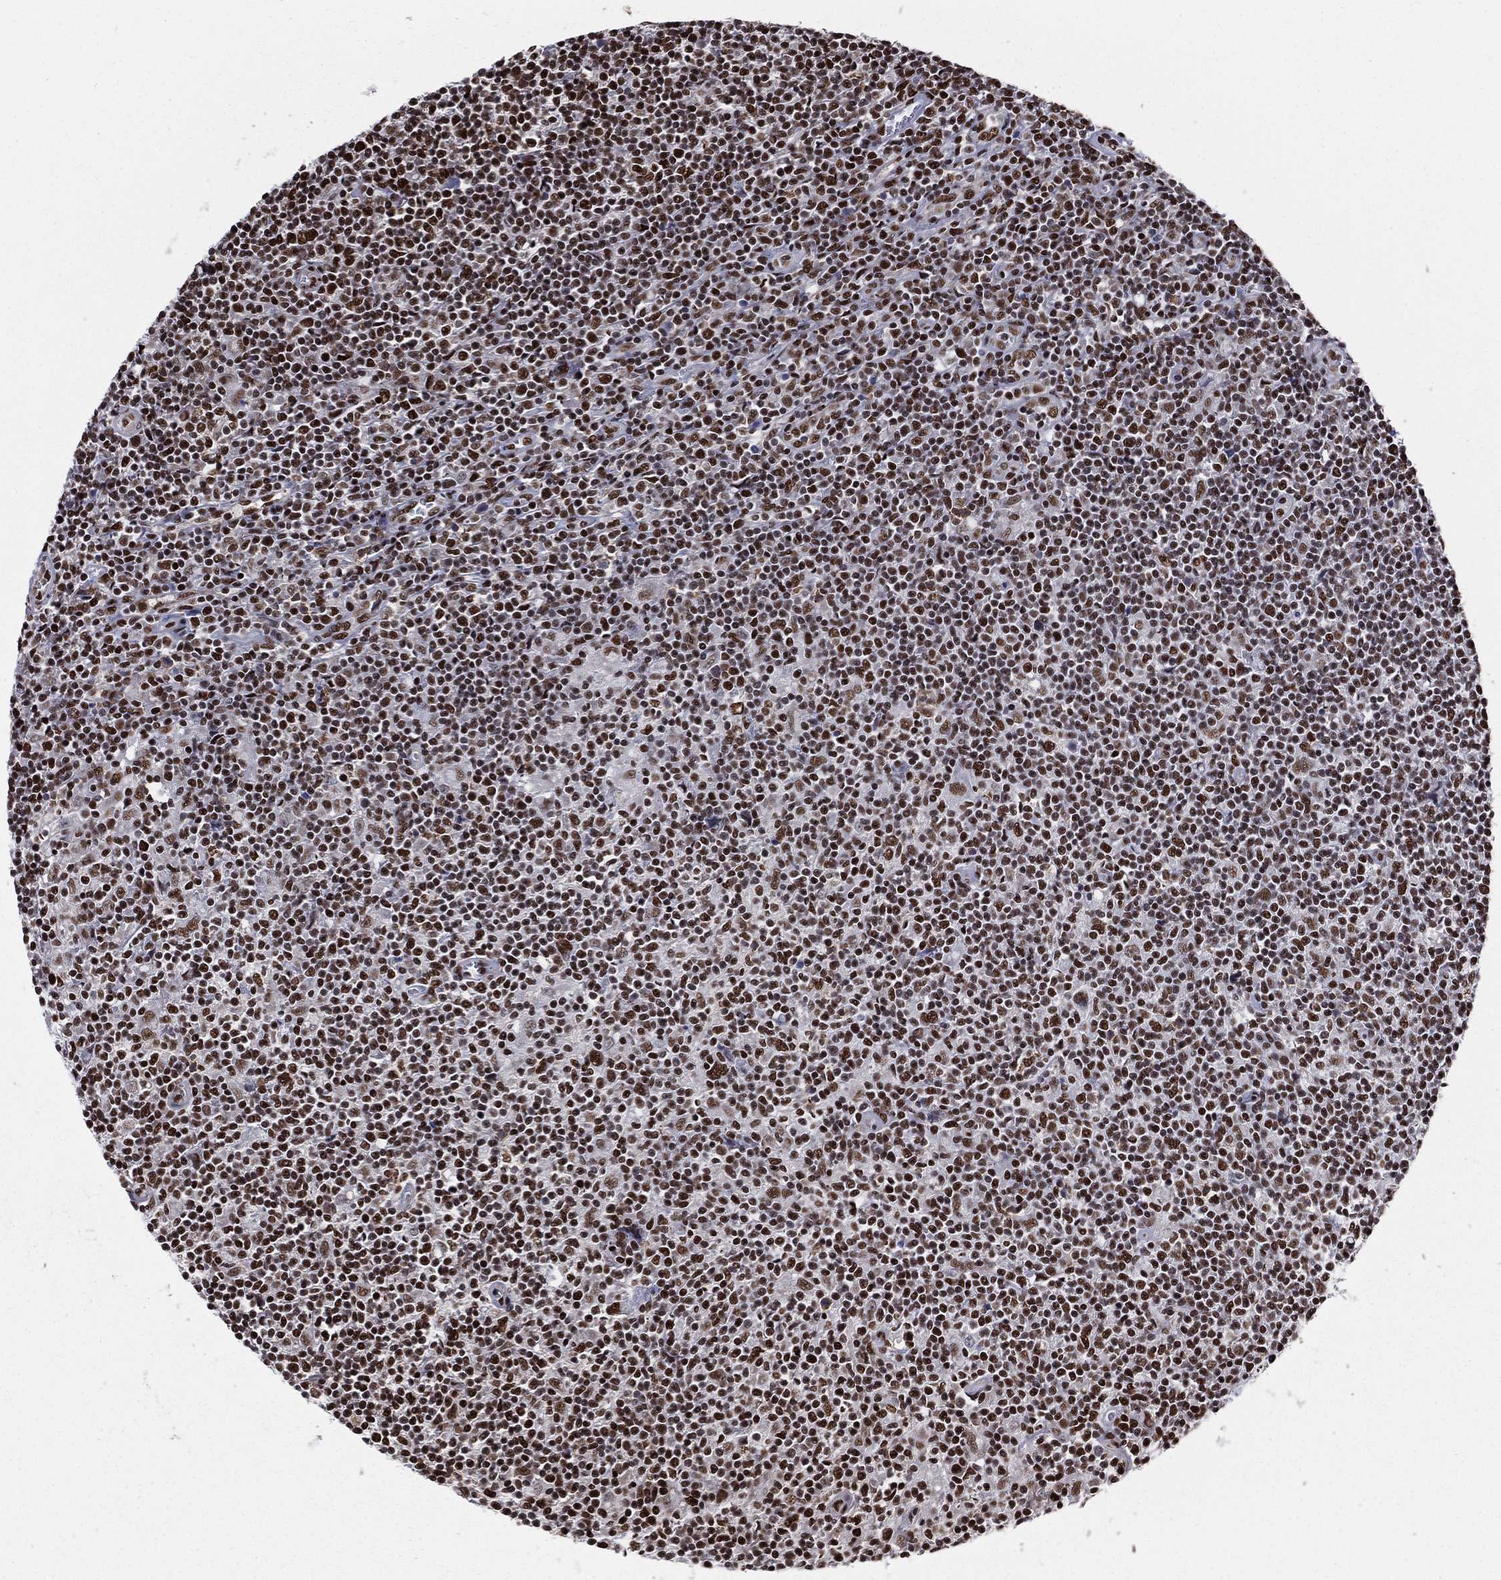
{"staining": {"intensity": "strong", "quantity": ">75%", "location": "nuclear"}, "tissue": "lymphoma", "cell_type": "Tumor cells", "image_type": "cancer", "snomed": [{"axis": "morphology", "description": "Hodgkin's disease, NOS"}, {"axis": "topography", "description": "Lymph node"}], "caption": "Hodgkin's disease tissue exhibits strong nuclear positivity in approximately >75% of tumor cells, visualized by immunohistochemistry.", "gene": "TP53BP1", "patient": {"sex": "male", "age": 40}}